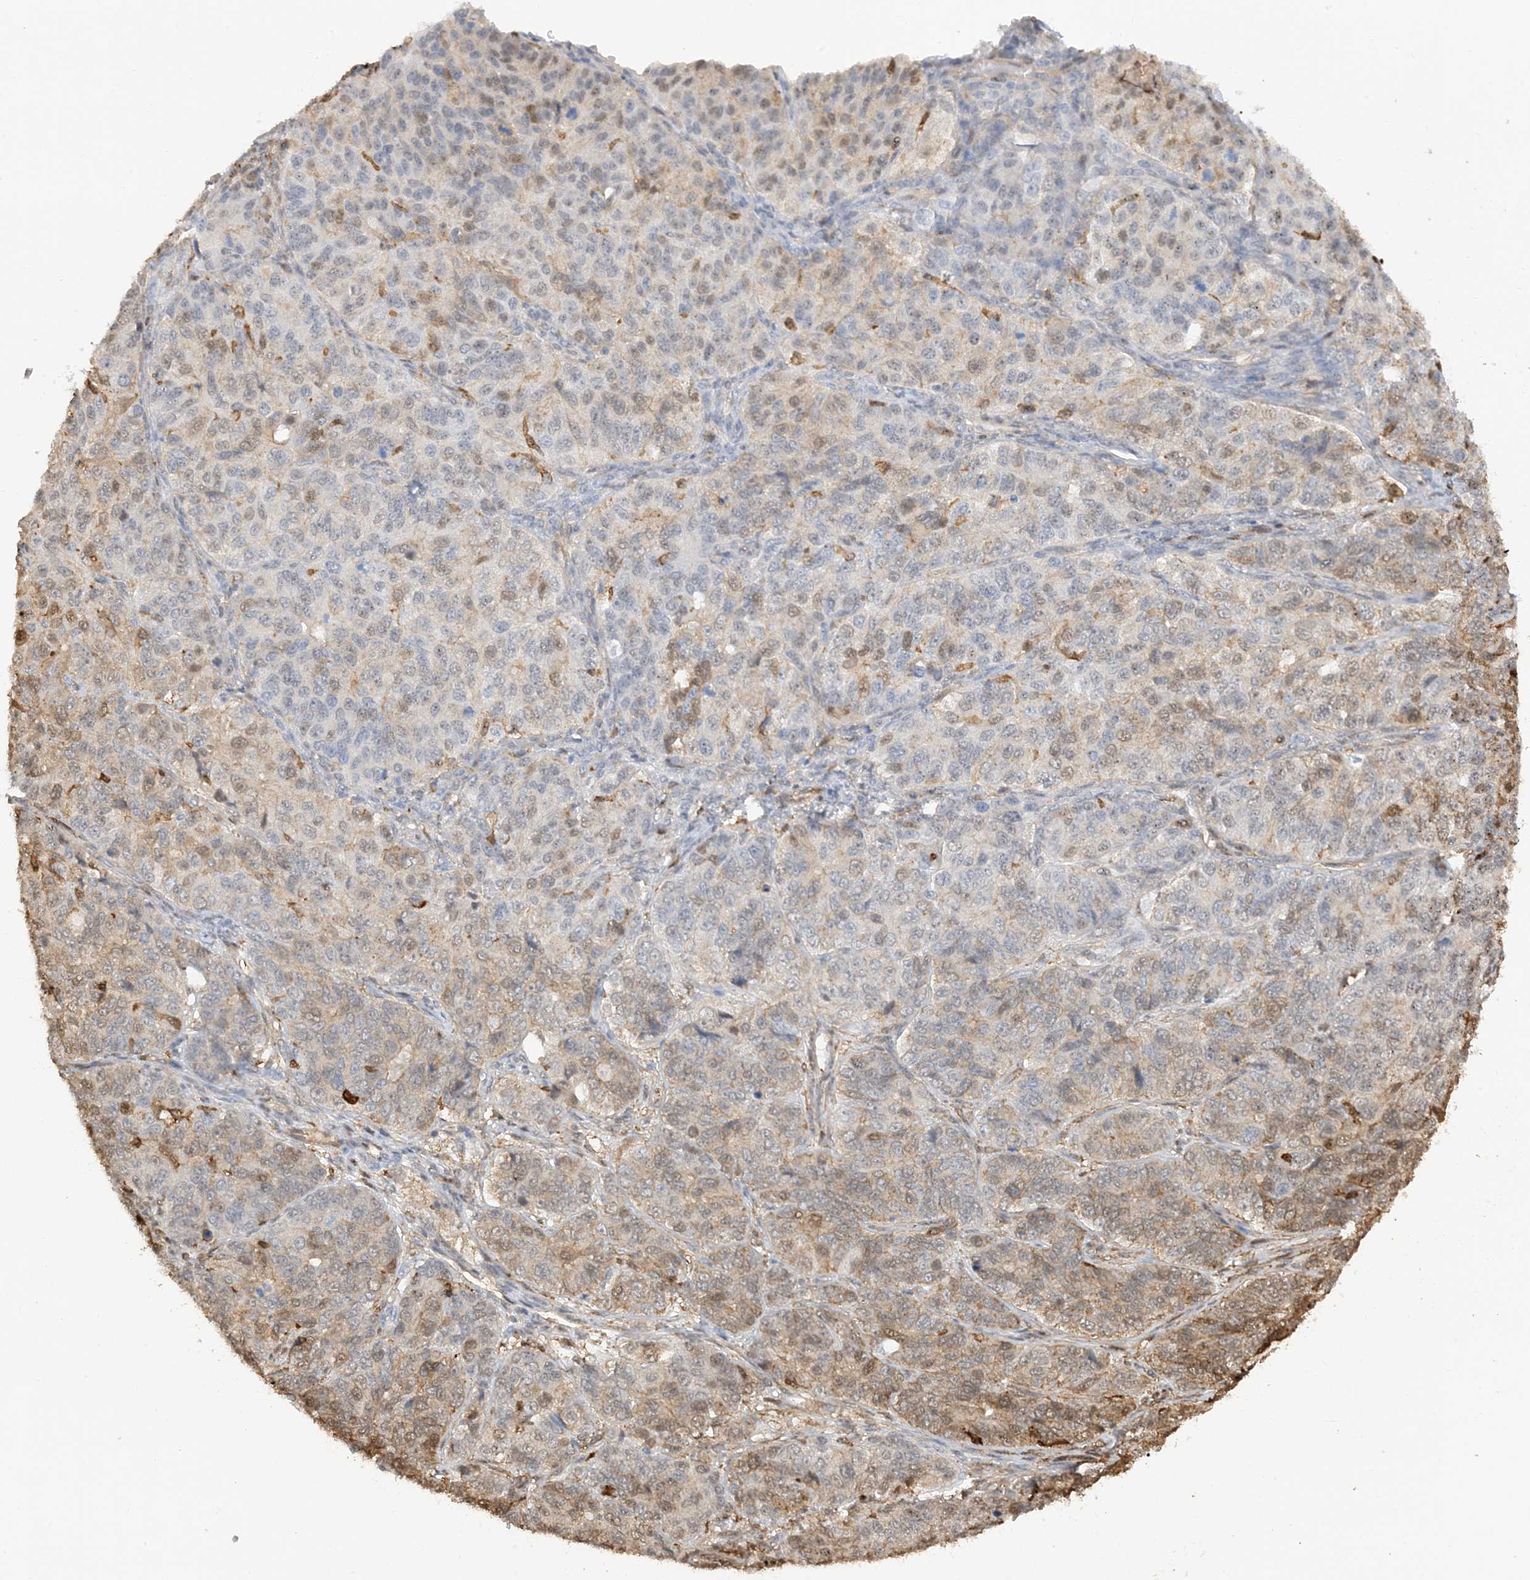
{"staining": {"intensity": "moderate", "quantity": "<25%", "location": "cytoplasmic/membranous,nuclear"}, "tissue": "ovarian cancer", "cell_type": "Tumor cells", "image_type": "cancer", "snomed": [{"axis": "morphology", "description": "Carcinoma, endometroid"}, {"axis": "topography", "description": "Ovary"}], "caption": "Moderate cytoplasmic/membranous and nuclear staining for a protein is appreciated in approximately <25% of tumor cells of endometroid carcinoma (ovarian) using immunohistochemistry.", "gene": "PHACTR2", "patient": {"sex": "female", "age": 51}}